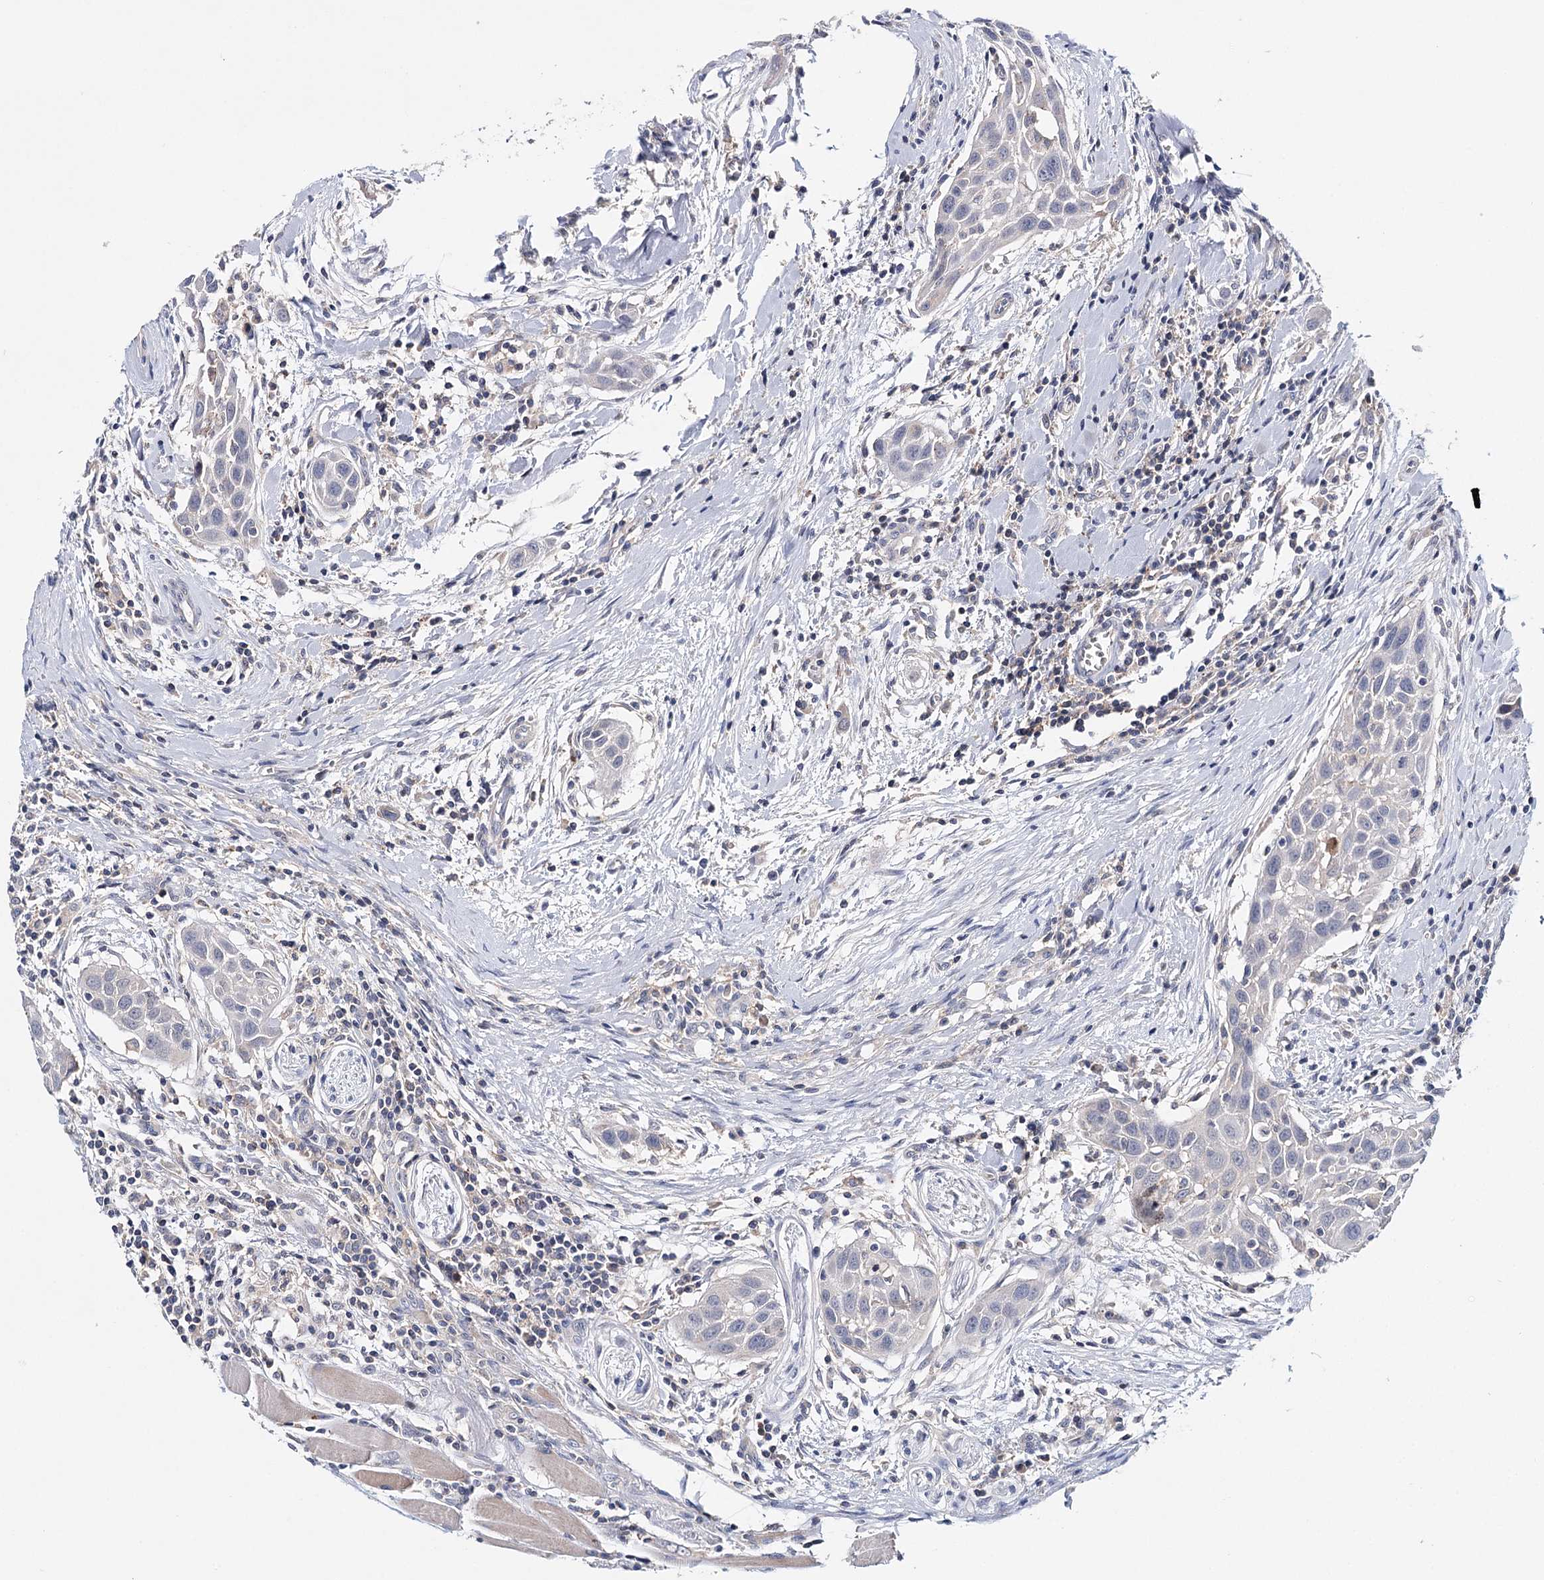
{"staining": {"intensity": "negative", "quantity": "none", "location": "none"}, "tissue": "head and neck cancer", "cell_type": "Tumor cells", "image_type": "cancer", "snomed": [{"axis": "morphology", "description": "Squamous cell carcinoma, NOS"}, {"axis": "topography", "description": "Oral tissue"}, {"axis": "topography", "description": "Head-Neck"}], "caption": "Squamous cell carcinoma (head and neck) stained for a protein using immunohistochemistry (IHC) demonstrates no expression tumor cells.", "gene": "CFAP46", "patient": {"sex": "female", "age": 50}}